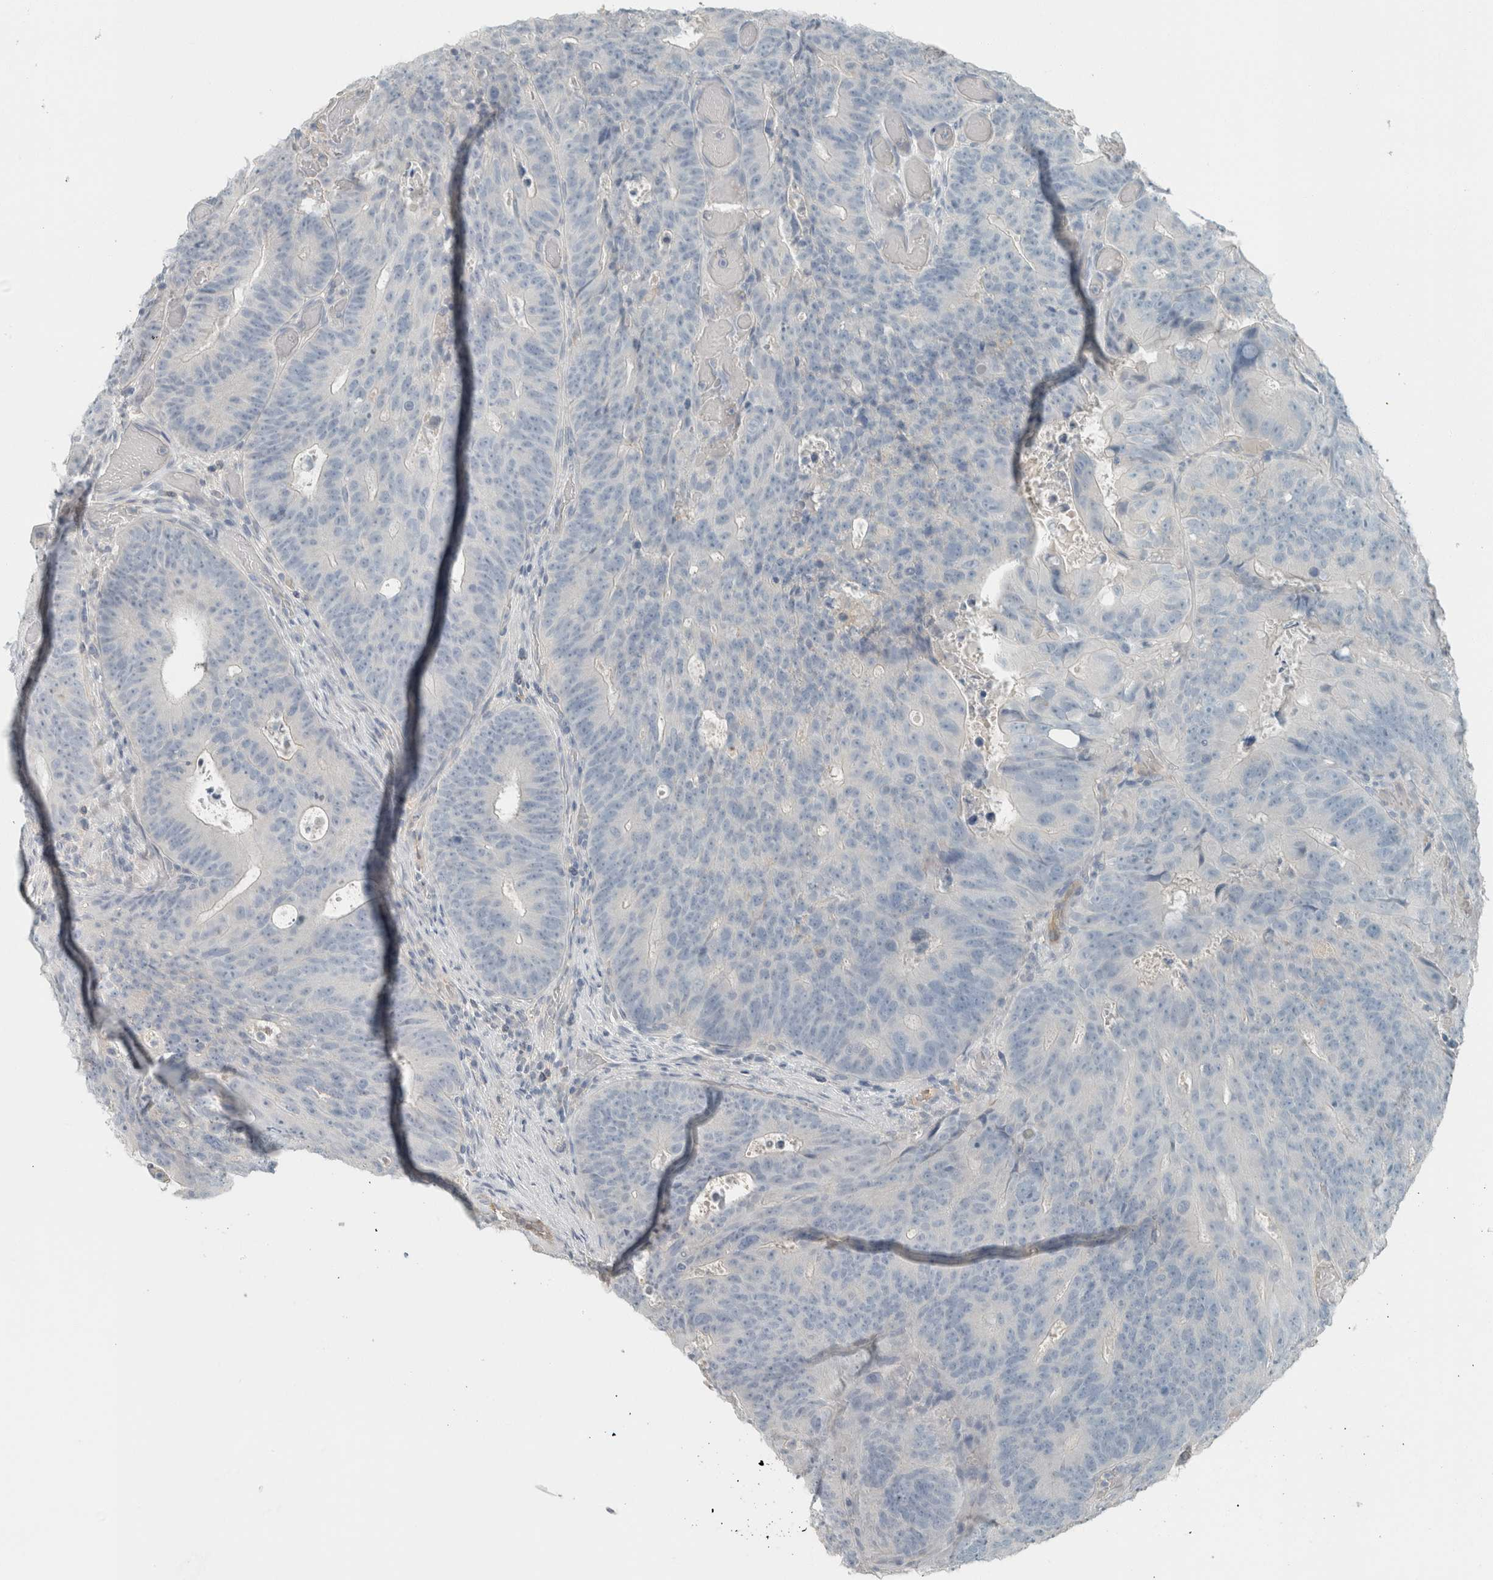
{"staining": {"intensity": "negative", "quantity": "none", "location": "none"}, "tissue": "colorectal cancer", "cell_type": "Tumor cells", "image_type": "cancer", "snomed": [{"axis": "morphology", "description": "Adenocarcinoma, NOS"}, {"axis": "topography", "description": "Colon"}], "caption": "Immunohistochemistry (IHC) image of neoplastic tissue: adenocarcinoma (colorectal) stained with DAB reveals no significant protein staining in tumor cells.", "gene": "SCIN", "patient": {"sex": "male", "age": 87}}